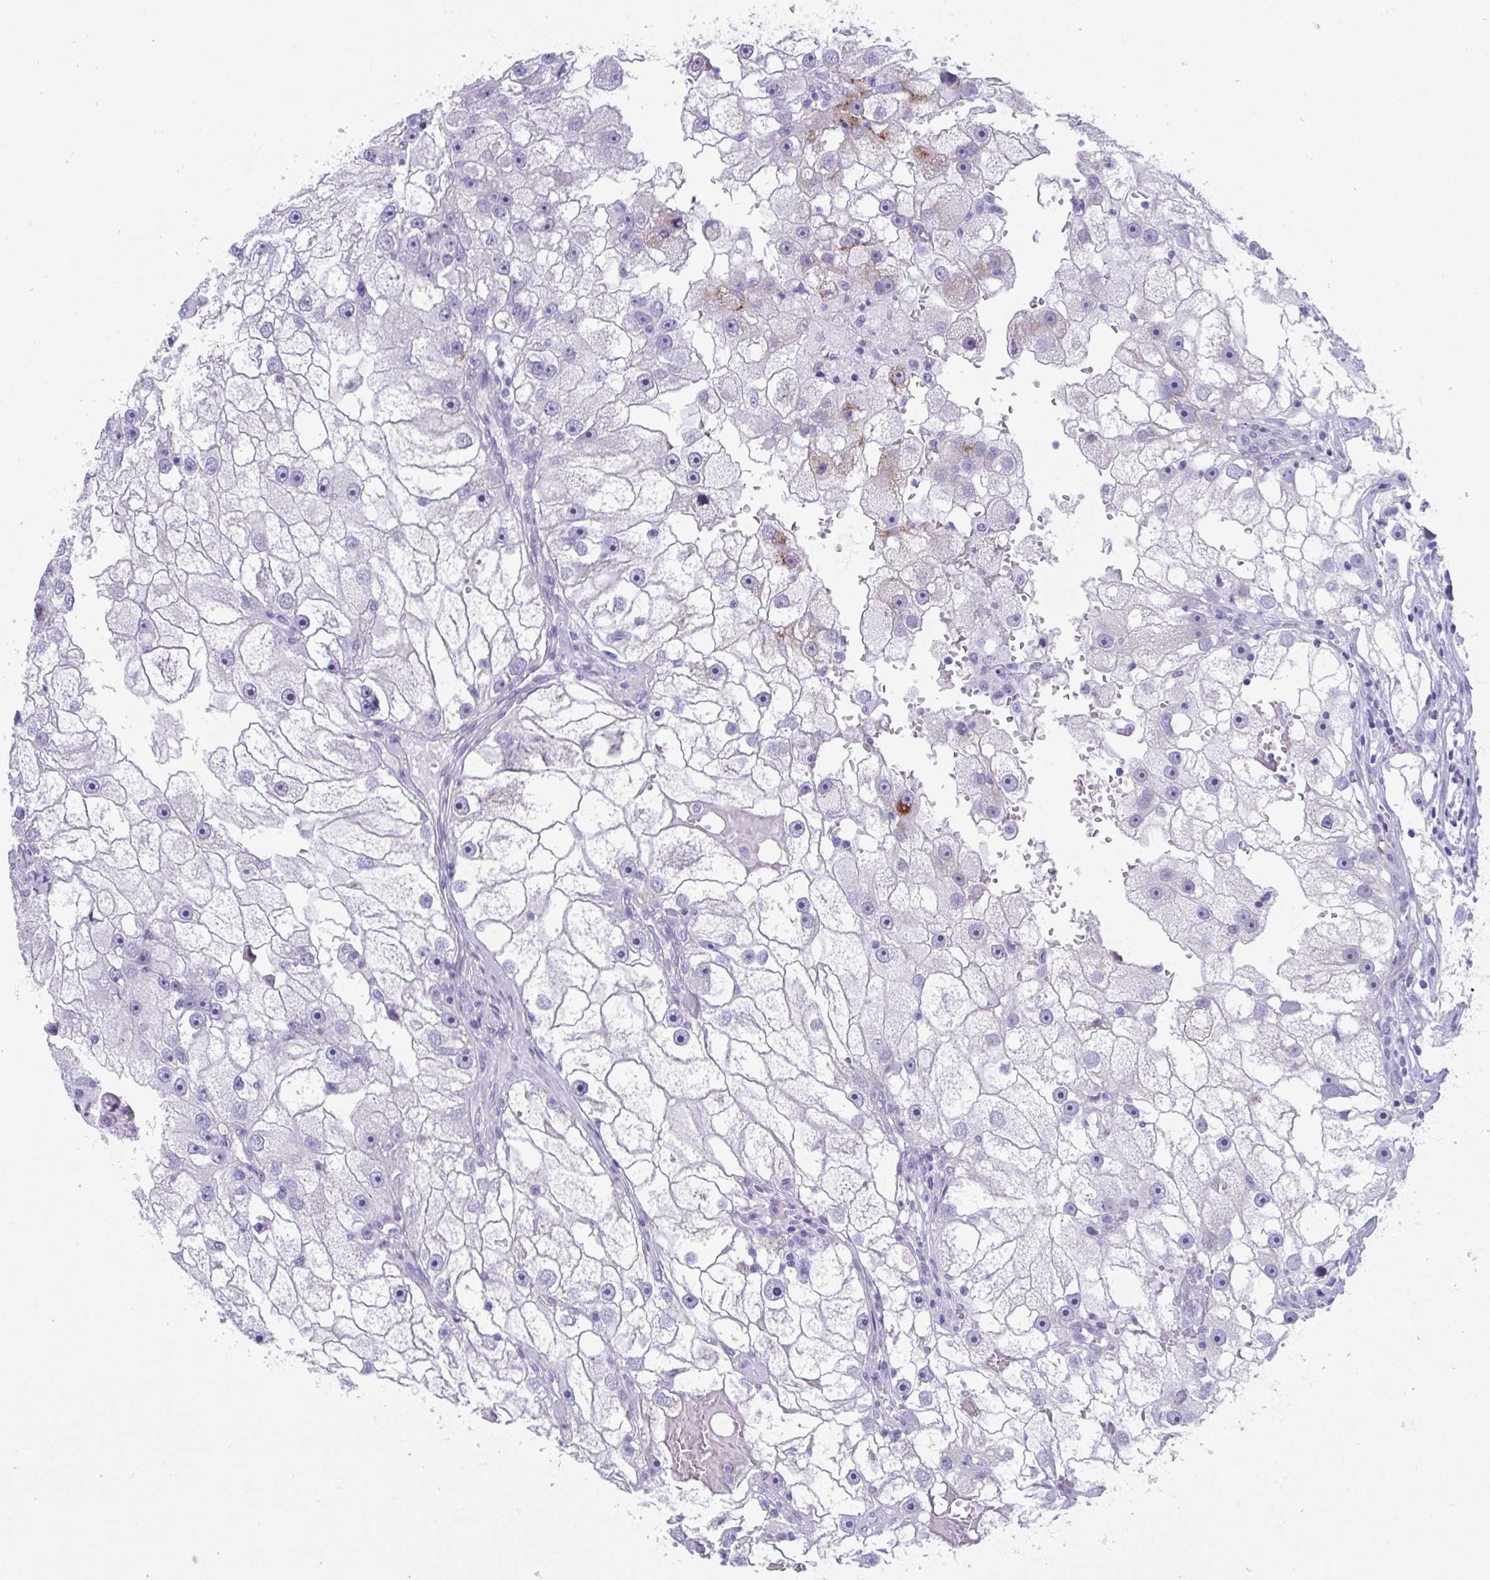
{"staining": {"intensity": "moderate", "quantity": "<25%", "location": "cytoplasmic/membranous"}, "tissue": "renal cancer", "cell_type": "Tumor cells", "image_type": "cancer", "snomed": [{"axis": "morphology", "description": "Adenocarcinoma, NOS"}, {"axis": "topography", "description": "Kidney"}], "caption": "This is an image of immunohistochemistry staining of renal adenocarcinoma, which shows moderate expression in the cytoplasmic/membranous of tumor cells.", "gene": "TTC30B", "patient": {"sex": "male", "age": 63}}